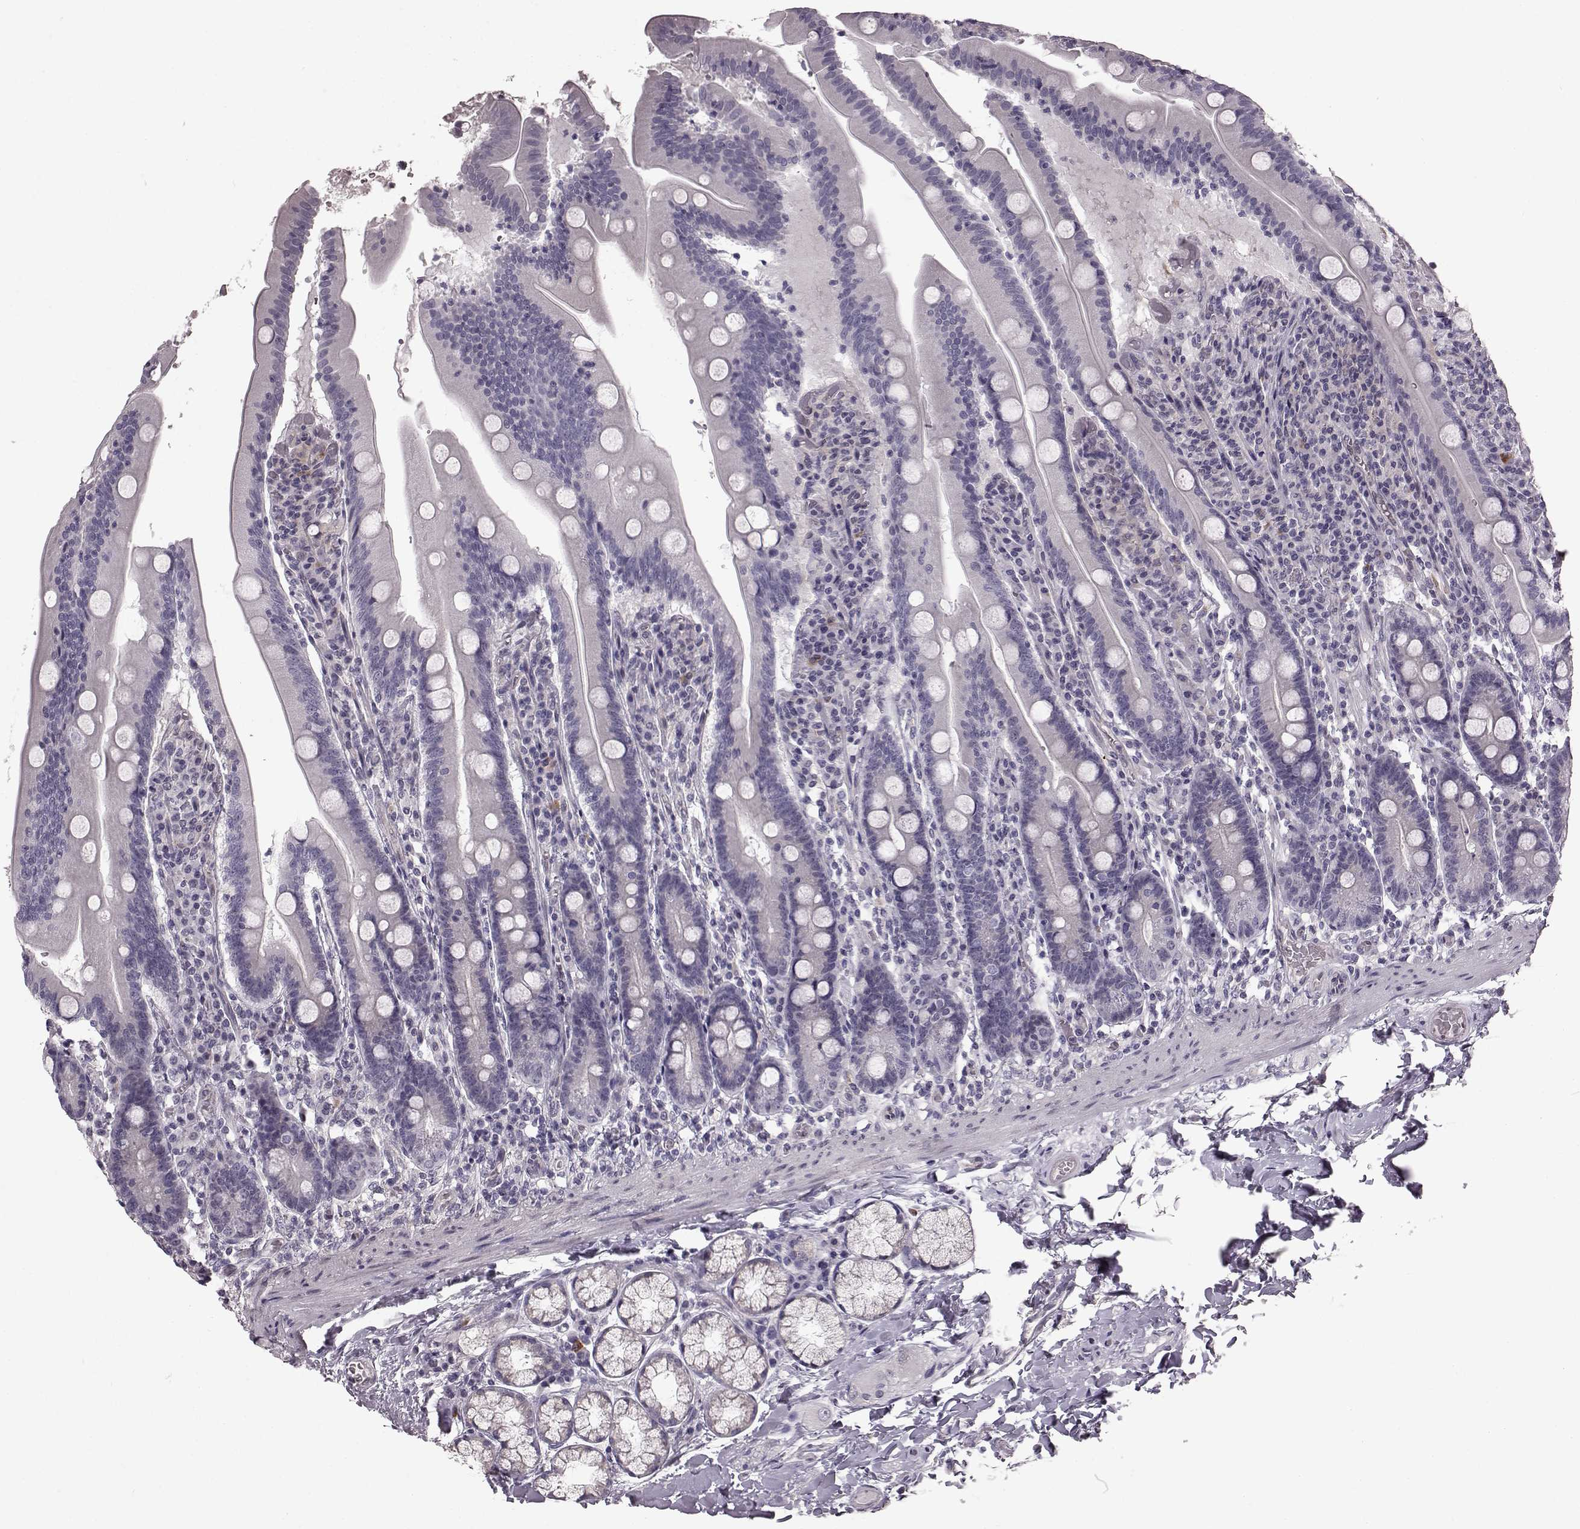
{"staining": {"intensity": "negative", "quantity": "none", "location": "none"}, "tissue": "small intestine", "cell_type": "Glandular cells", "image_type": "normal", "snomed": [{"axis": "morphology", "description": "Normal tissue, NOS"}, {"axis": "topography", "description": "Small intestine"}], "caption": "Immunohistochemical staining of benign human small intestine exhibits no significant expression in glandular cells.", "gene": "TCHHL1", "patient": {"sex": "male", "age": 37}}